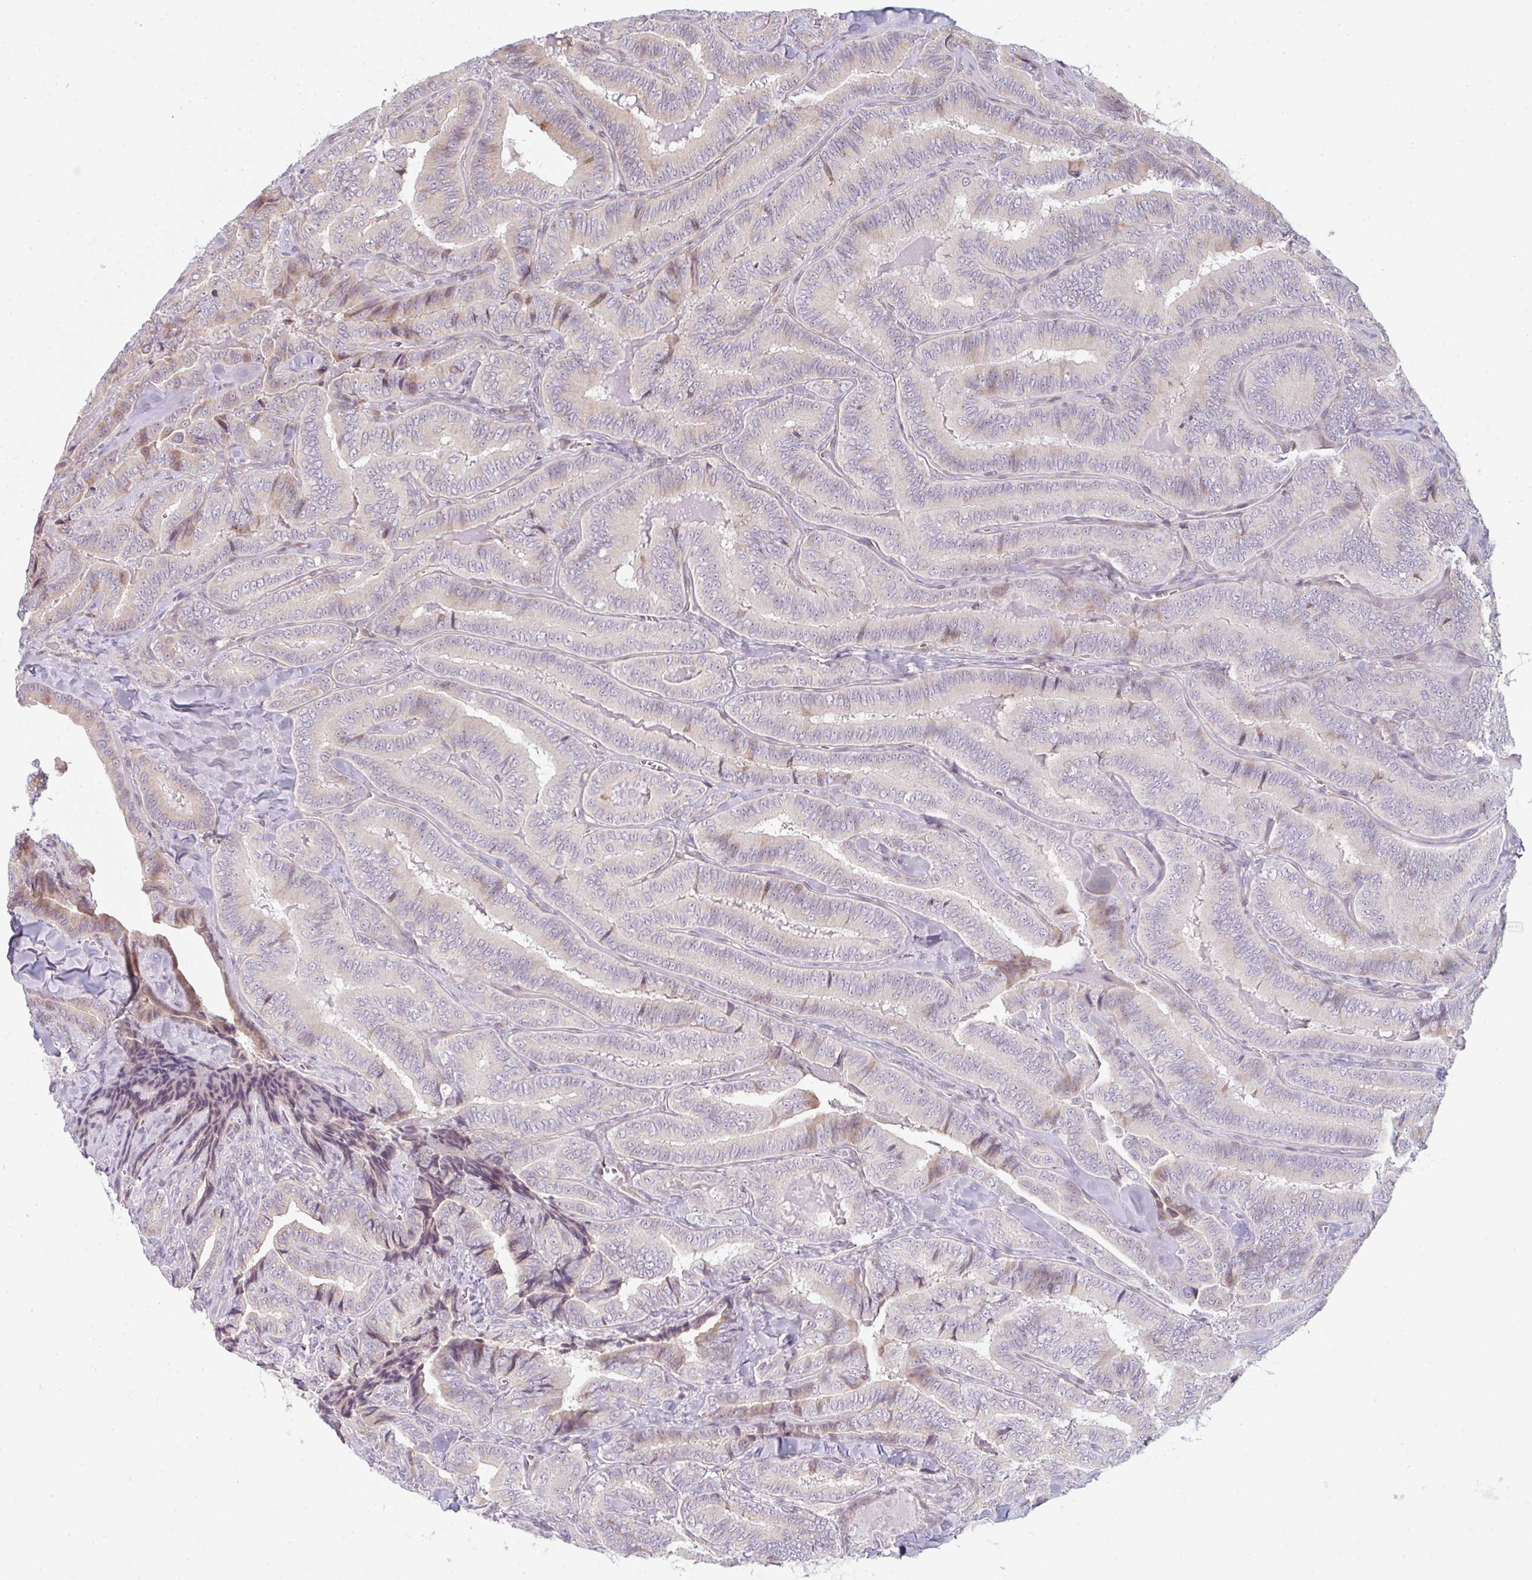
{"staining": {"intensity": "negative", "quantity": "none", "location": "none"}, "tissue": "thyroid cancer", "cell_type": "Tumor cells", "image_type": "cancer", "snomed": [{"axis": "morphology", "description": "Papillary adenocarcinoma, NOS"}, {"axis": "topography", "description": "Thyroid gland"}], "caption": "A high-resolution micrograph shows immunohistochemistry staining of thyroid papillary adenocarcinoma, which displays no significant staining in tumor cells.", "gene": "TMEM237", "patient": {"sex": "male", "age": 61}}